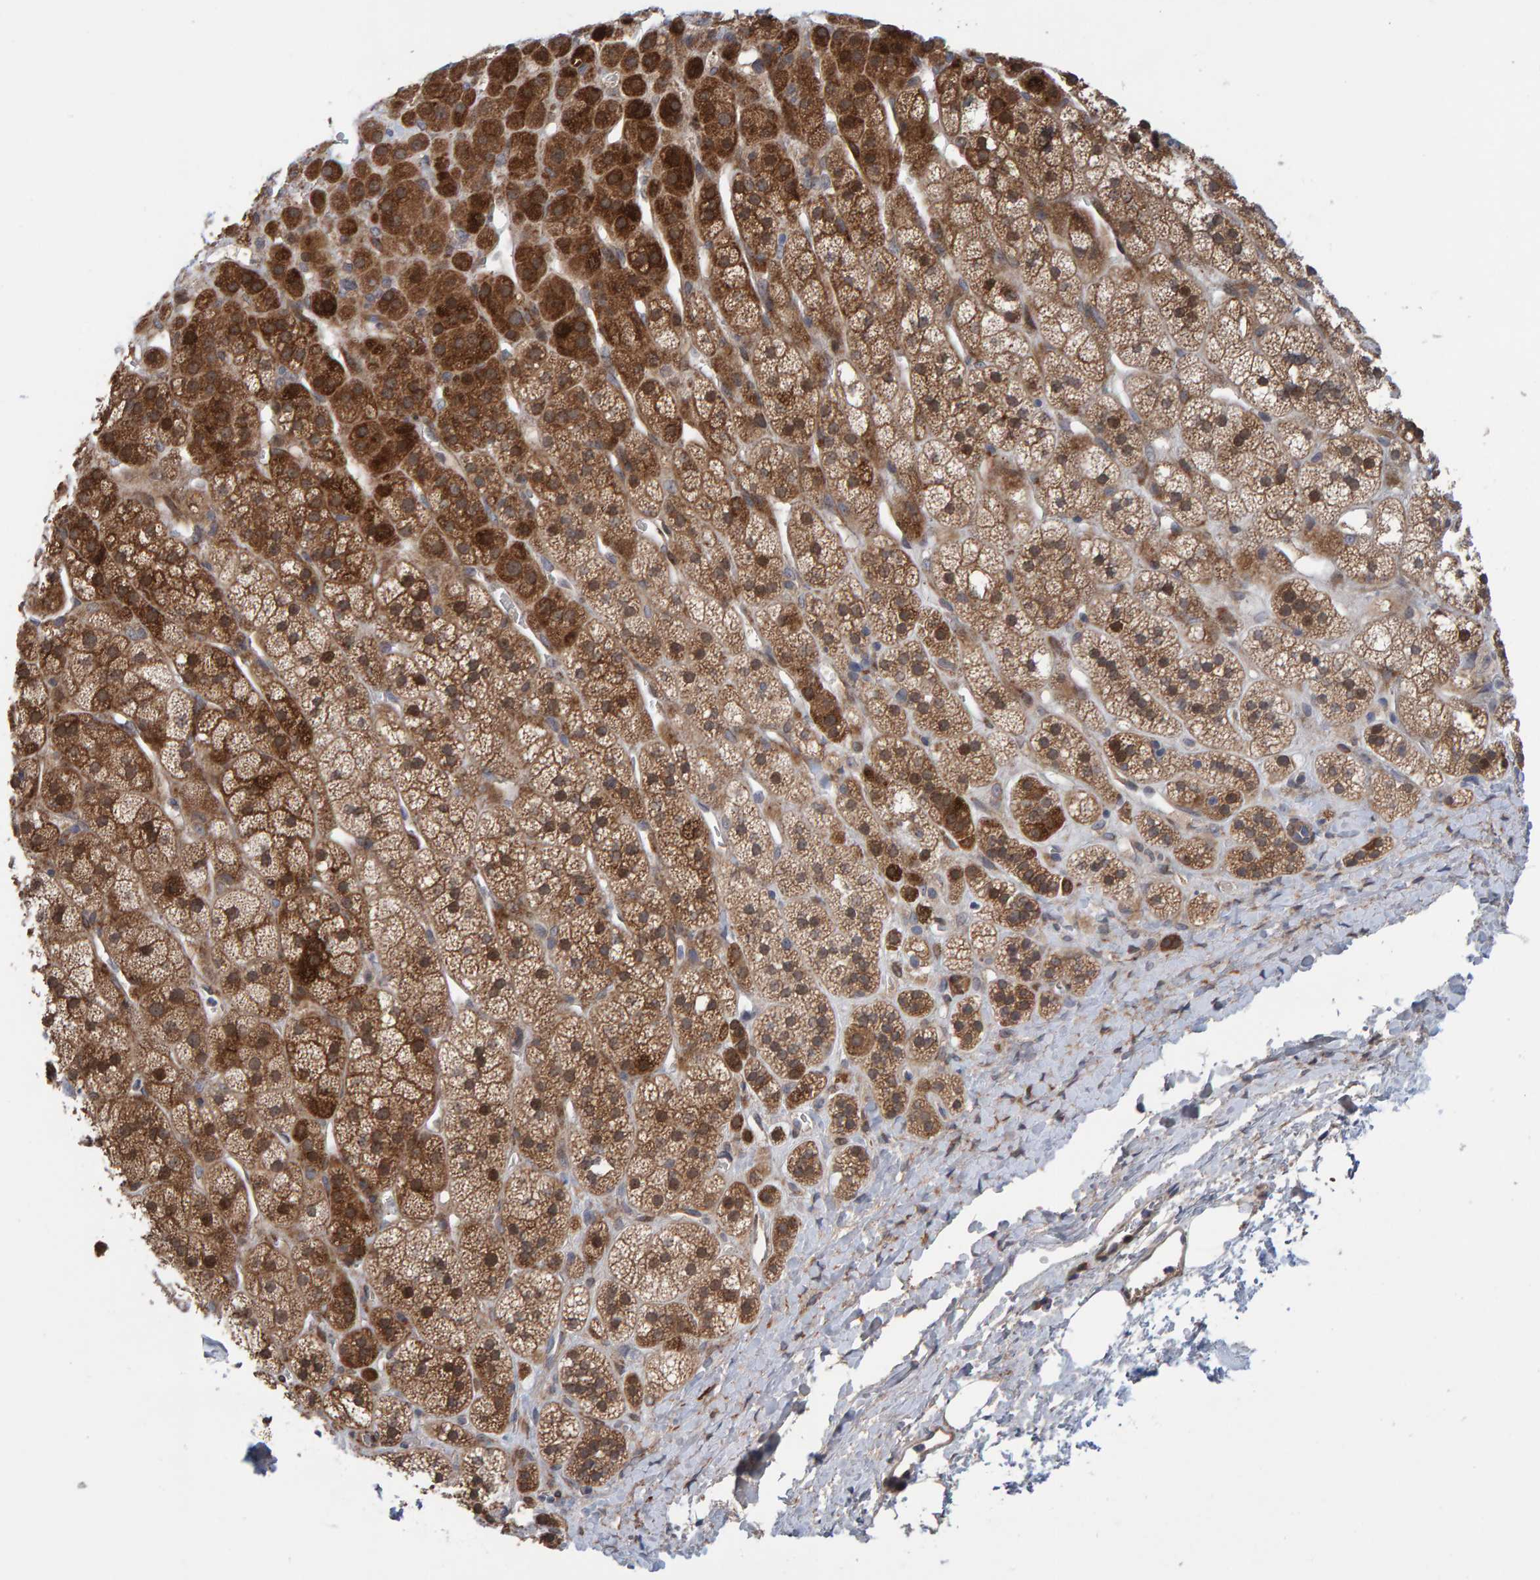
{"staining": {"intensity": "strong", "quantity": ">75%", "location": "cytoplasmic/membranous"}, "tissue": "adrenal gland", "cell_type": "Glandular cells", "image_type": "normal", "snomed": [{"axis": "morphology", "description": "Normal tissue, NOS"}, {"axis": "topography", "description": "Adrenal gland"}], "caption": "Immunohistochemistry (IHC) of normal human adrenal gland exhibits high levels of strong cytoplasmic/membranous staining in about >75% of glandular cells.", "gene": "MFSD6L", "patient": {"sex": "male", "age": 56}}